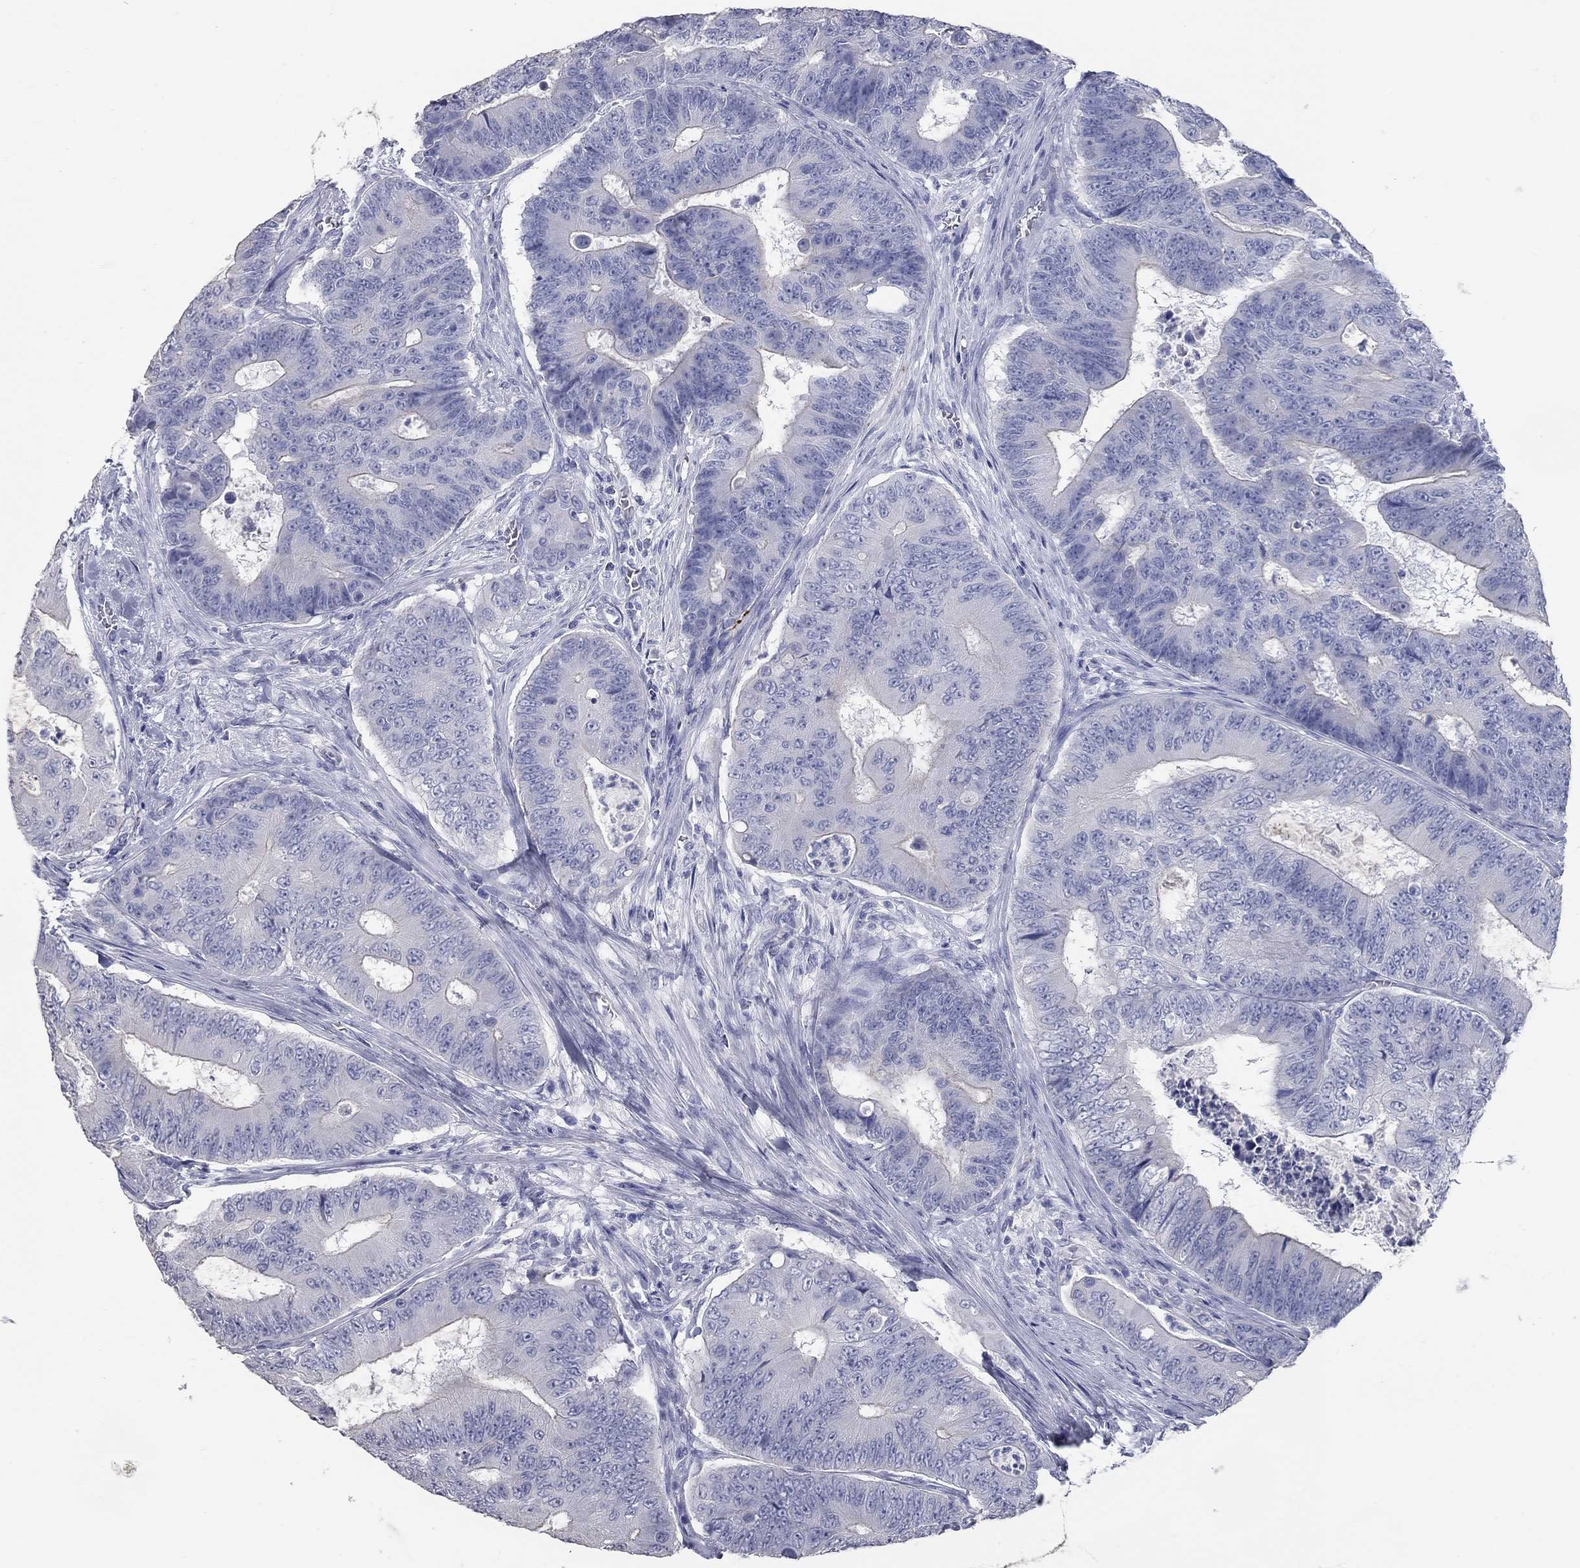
{"staining": {"intensity": "negative", "quantity": "none", "location": "none"}, "tissue": "colorectal cancer", "cell_type": "Tumor cells", "image_type": "cancer", "snomed": [{"axis": "morphology", "description": "Adenocarcinoma, NOS"}, {"axis": "topography", "description": "Colon"}], "caption": "DAB (3,3'-diaminobenzidine) immunohistochemical staining of human adenocarcinoma (colorectal) shows no significant expression in tumor cells.", "gene": "TAC1", "patient": {"sex": "female", "age": 48}}